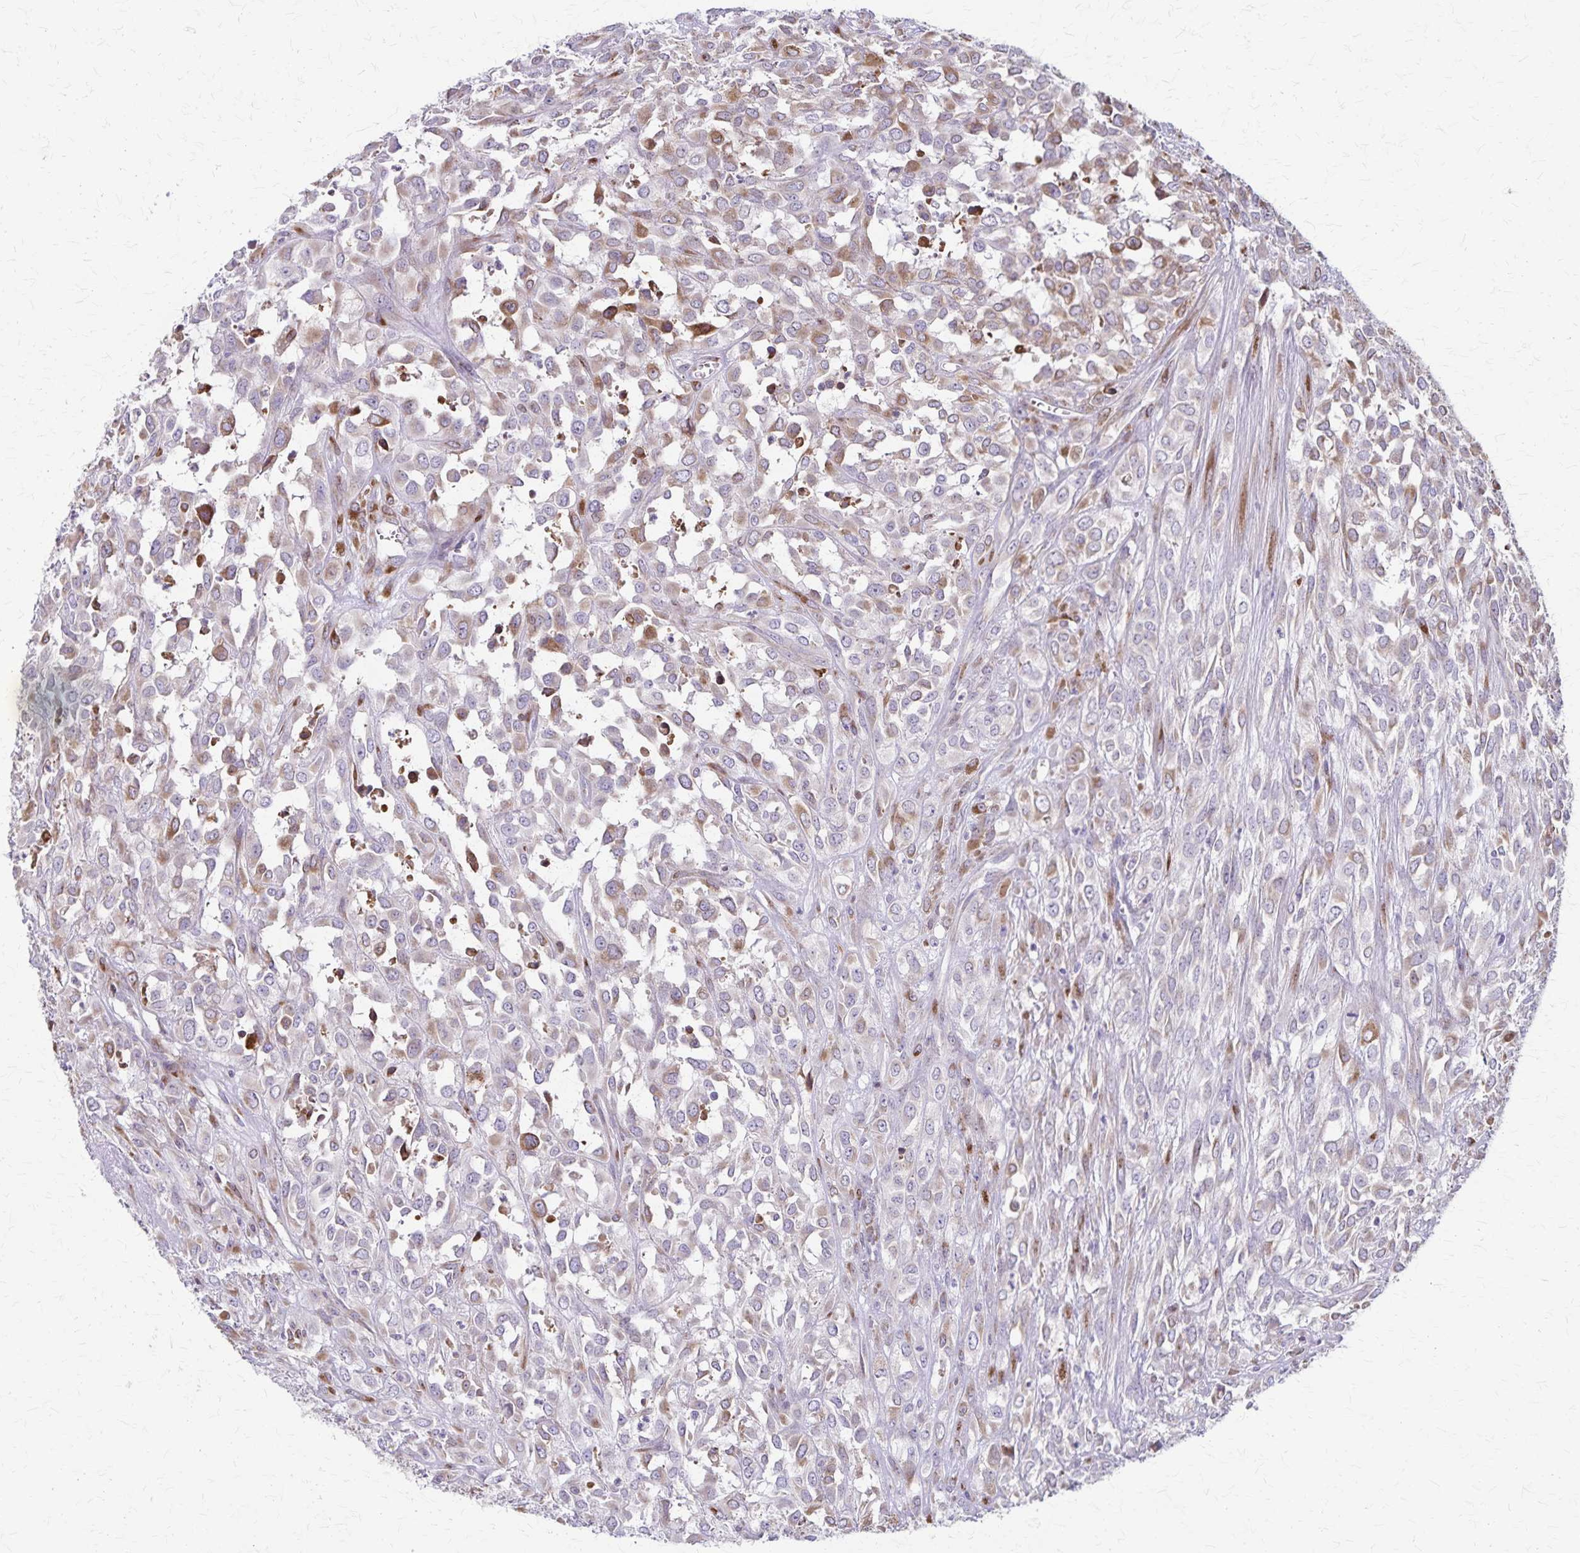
{"staining": {"intensity": "weak", "quantity": "<25%", "location": "cytoplasmic/membranous"}, "tissue": "urothelial cancer", "cell_type": "Tumor cells", "image_type": "cancer", "snomed": [{"axis": "morphology", "description": "Urothelial carcinoma, High grade"}, {"axis": "topography", "description": "Urinary bladder"}], "caption": "Micrograph shows no significant protein staining in tumor cells of urothelial cancer. (Stains: DAB IHC with hematoxylin counter stain, Microscopy: brightfield microscopy at high magnification).", "gene": "MCFD2", "patient": {"sex": "male", "age": 67}}